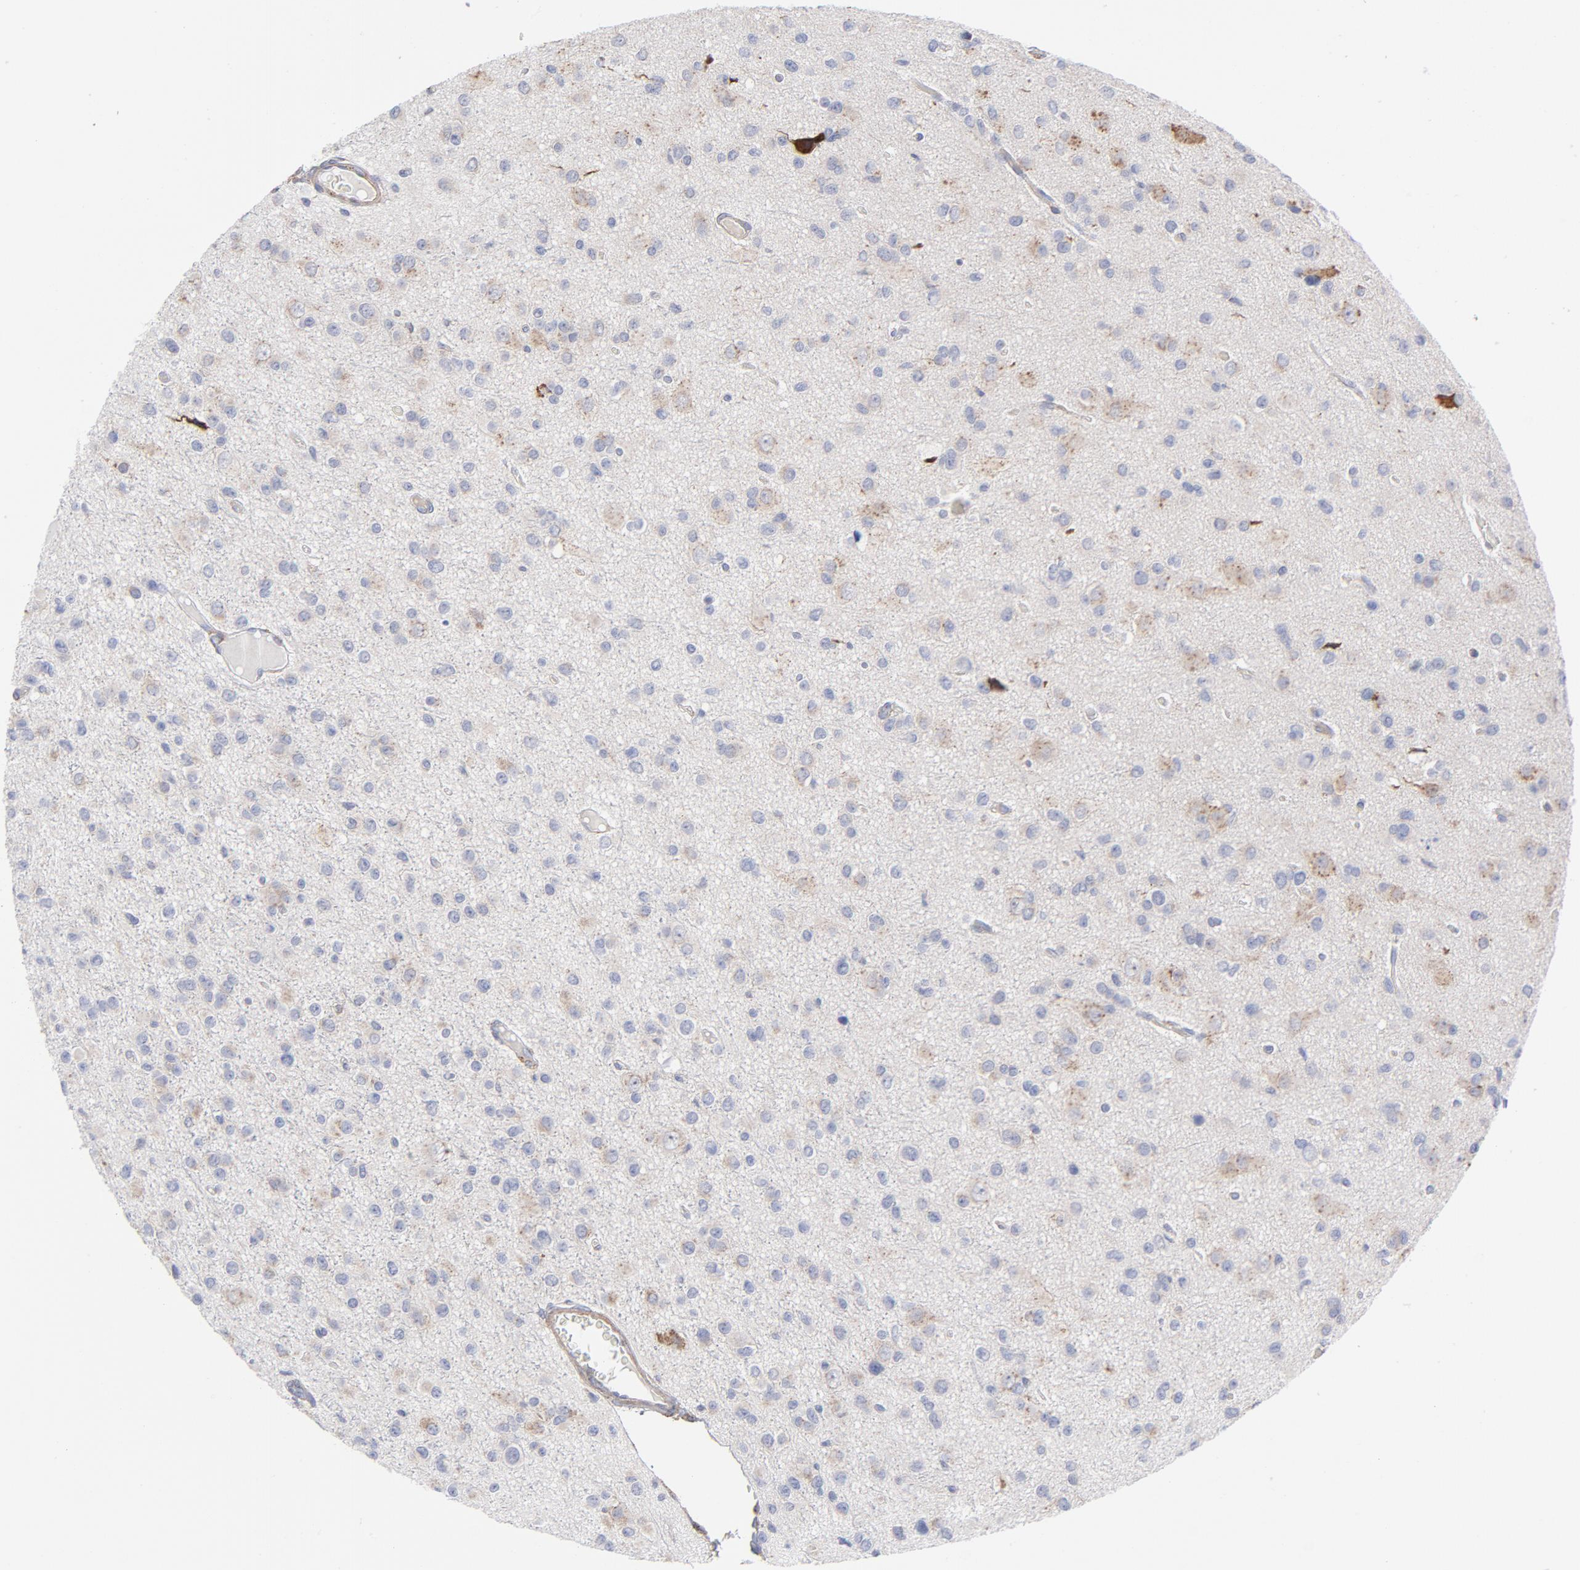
{"staining": {"intensity": "weak", "quantity": "<25%", "location": "cytoplasmic/membranous"}, "tissue": "glioma", "cell_type": "Tumor cells", "image_type": "cancer", "snomed": [{"axis": "morphology", "description": "Glioma, malignant, Low grade"}, {"axis": "topography", "description": "Brain"}], "caption": "DAB immunohistochemical staining of low-grade glioma (malignant) reveals no significant staining in tumor cells. The staining was performed using DAB to visualize the protein expression in brown, while the nuclei were stained in blue with hematoxylin (Magnification: 20x).", "gene": "RAPGEF3", "patient": {"sex": "male", "age": 42}}